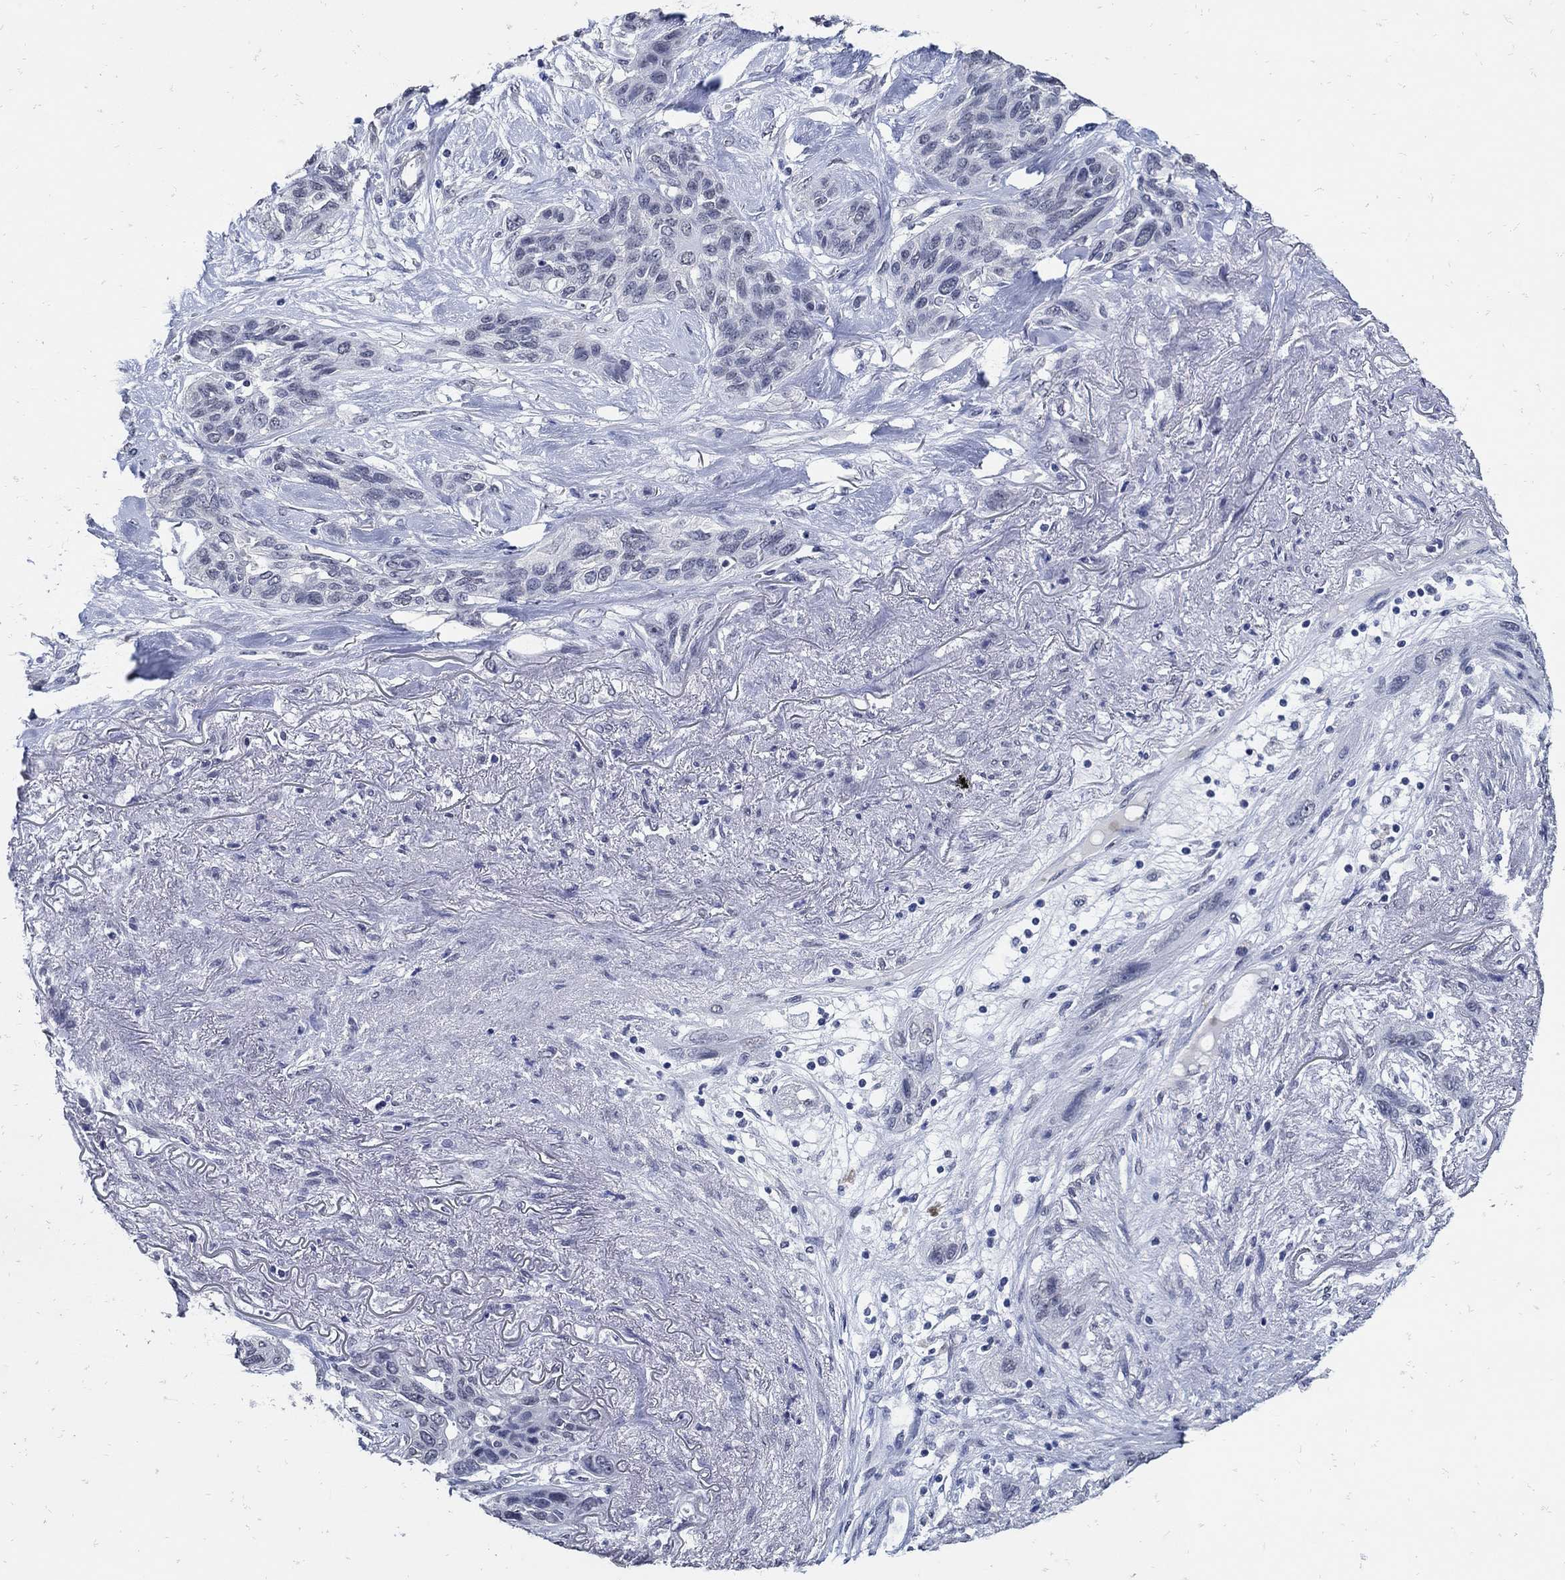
{"staining": {"intensity": "negative", "quantity": "none", "location": "none"}, "tissue": "lung cancer", "cell_type": "Tumor cells", "image_type": "cancer", "snomed": [{"axis": "morphology", "description": "Squamous cell carcinoma, NOS"}, {"axis": "topography", "description": "Lung"}], "caption": "The histopathology image exhibits no staining of tumor cells in squamous cell carcinoma (lung).", "gene": "KCNN3", "patient": {"sex": "female", "age": 70}}